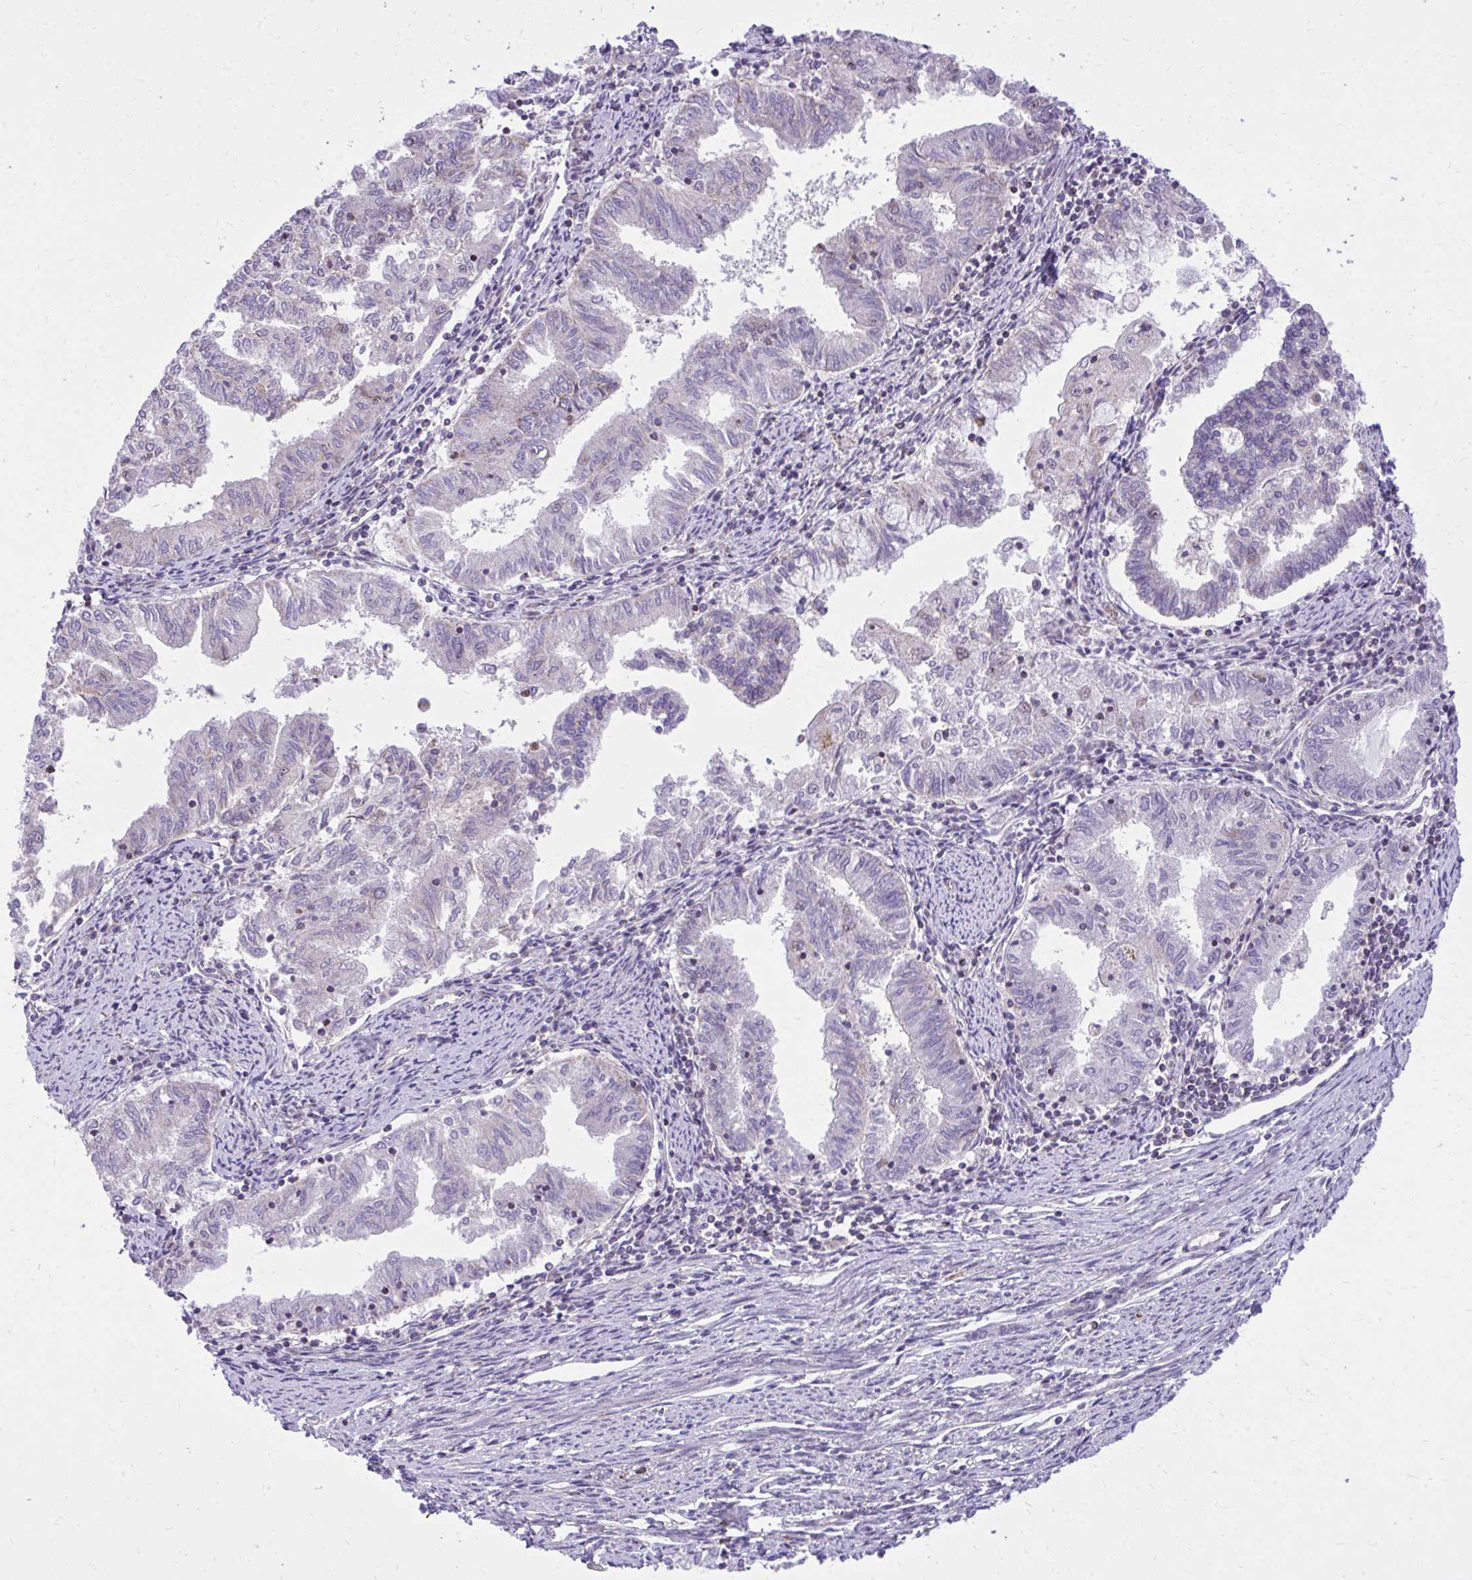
{"staining": {"intensity": "negative", "quantity": "none", "location": "none"}, "tissue": "endometrial cancer", "cell_type": "Tumor cells", "image_type": "cancer", "snomed": [{"axis": "morphology", "description": "Adenocarcinoma, NOS"}, {"axis": "topography", "description": "Endometrium"}], "caption": "This micrograph is of adenocarcinoma (endometrial) stained with immunohistochemistry (IHC) to label a protein in brown with the nuclei are counter-stained blue. There is no staining in tumor cells.", "gene": "GPRIN3", "patient": {"sex": "female", "age": 79}}